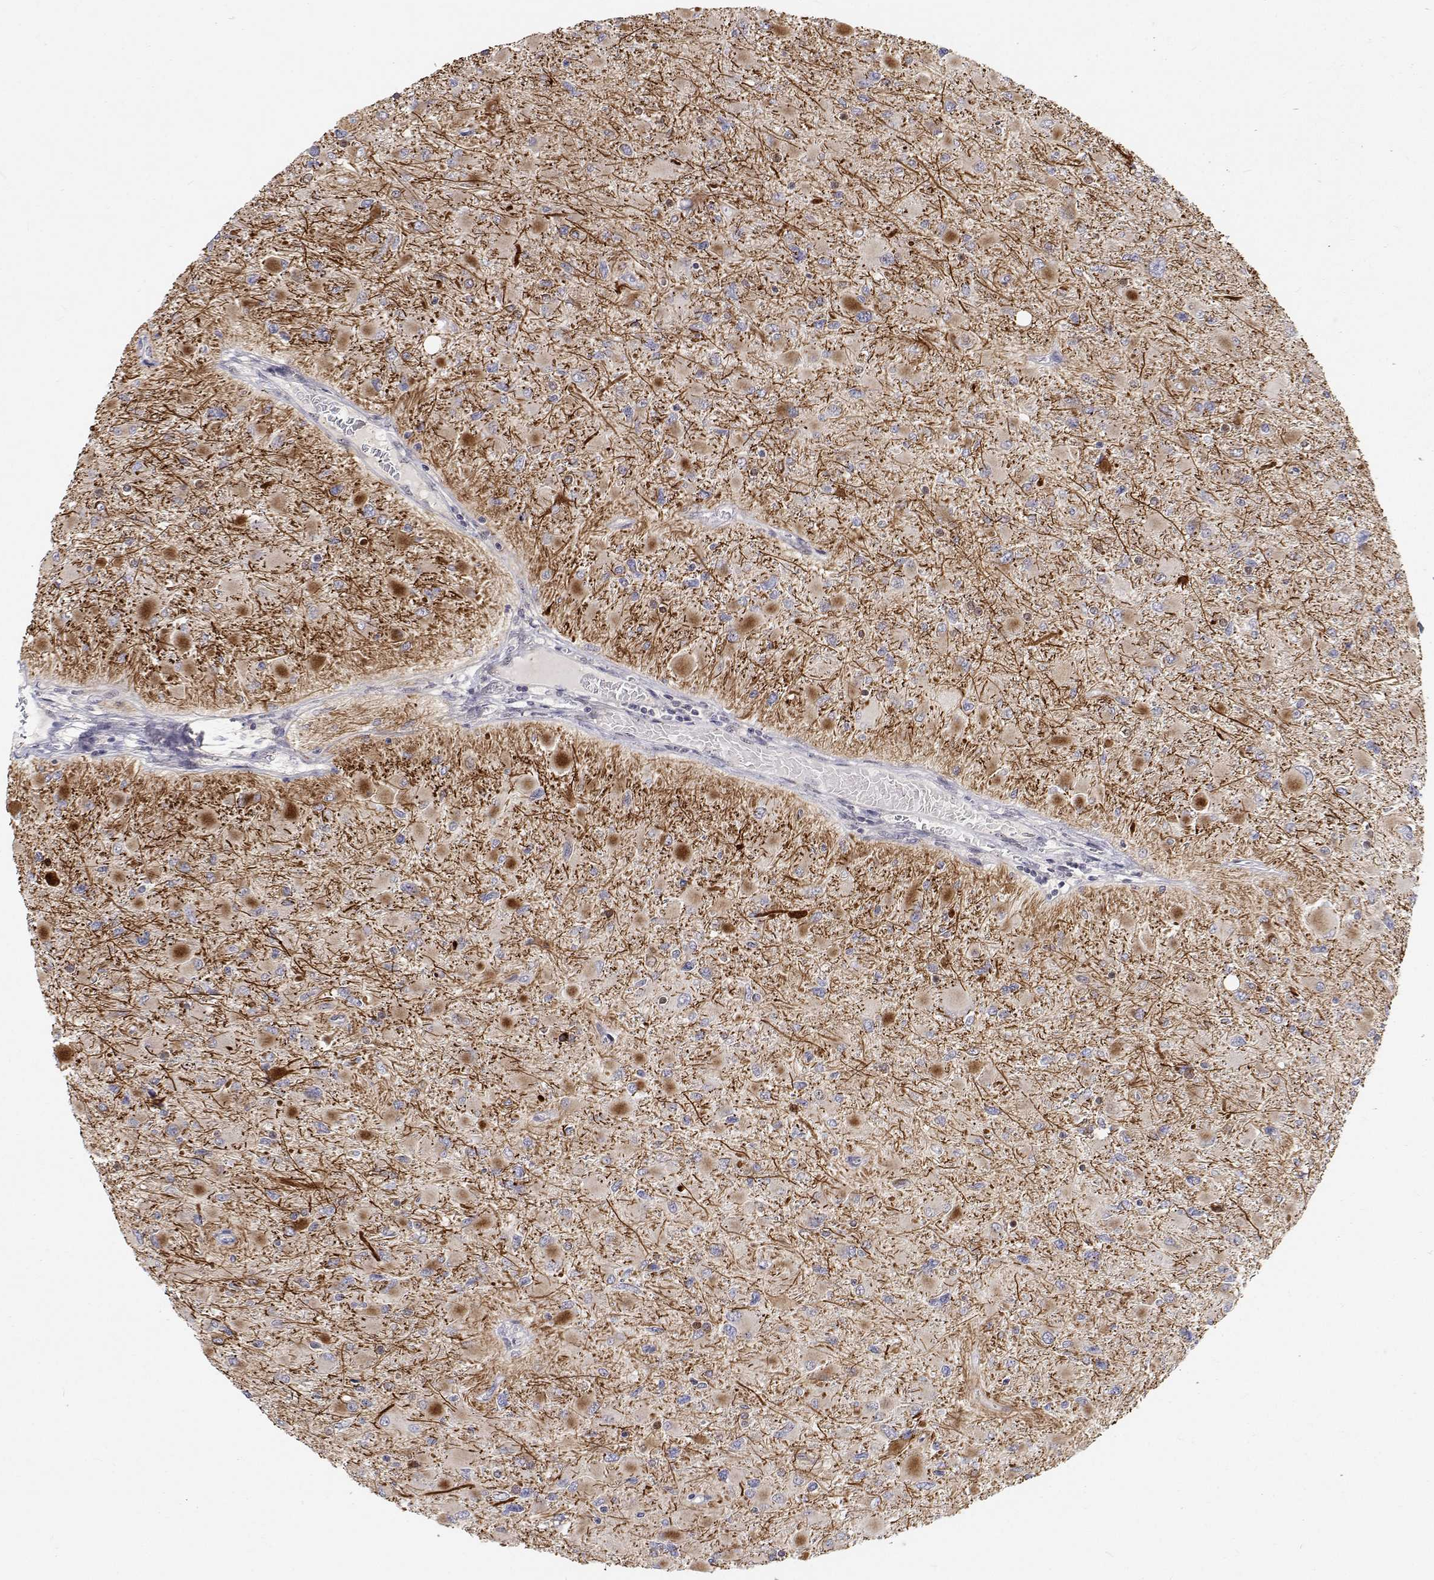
{"staining": {"intensity": "negative", "quantity": "none", "location": "none"}, "tissue": "glioma", "cell_type": "Tumor cells", "image_type": "cancer", "snomed": [{"axis": "morphology", "description": "Glioma, malignant, High grade"}, {"axis": "topography", "description": "Cerebral cortex"}], "caption": "Glioma was stained to show a protein in brown. There is no significant positivity in tumor cells. (Immunohistochemistry (ihc), brightfield microscopy, high magnification).", "gene": "MYPN", "patient": {"sex": "female", "age": 36}}